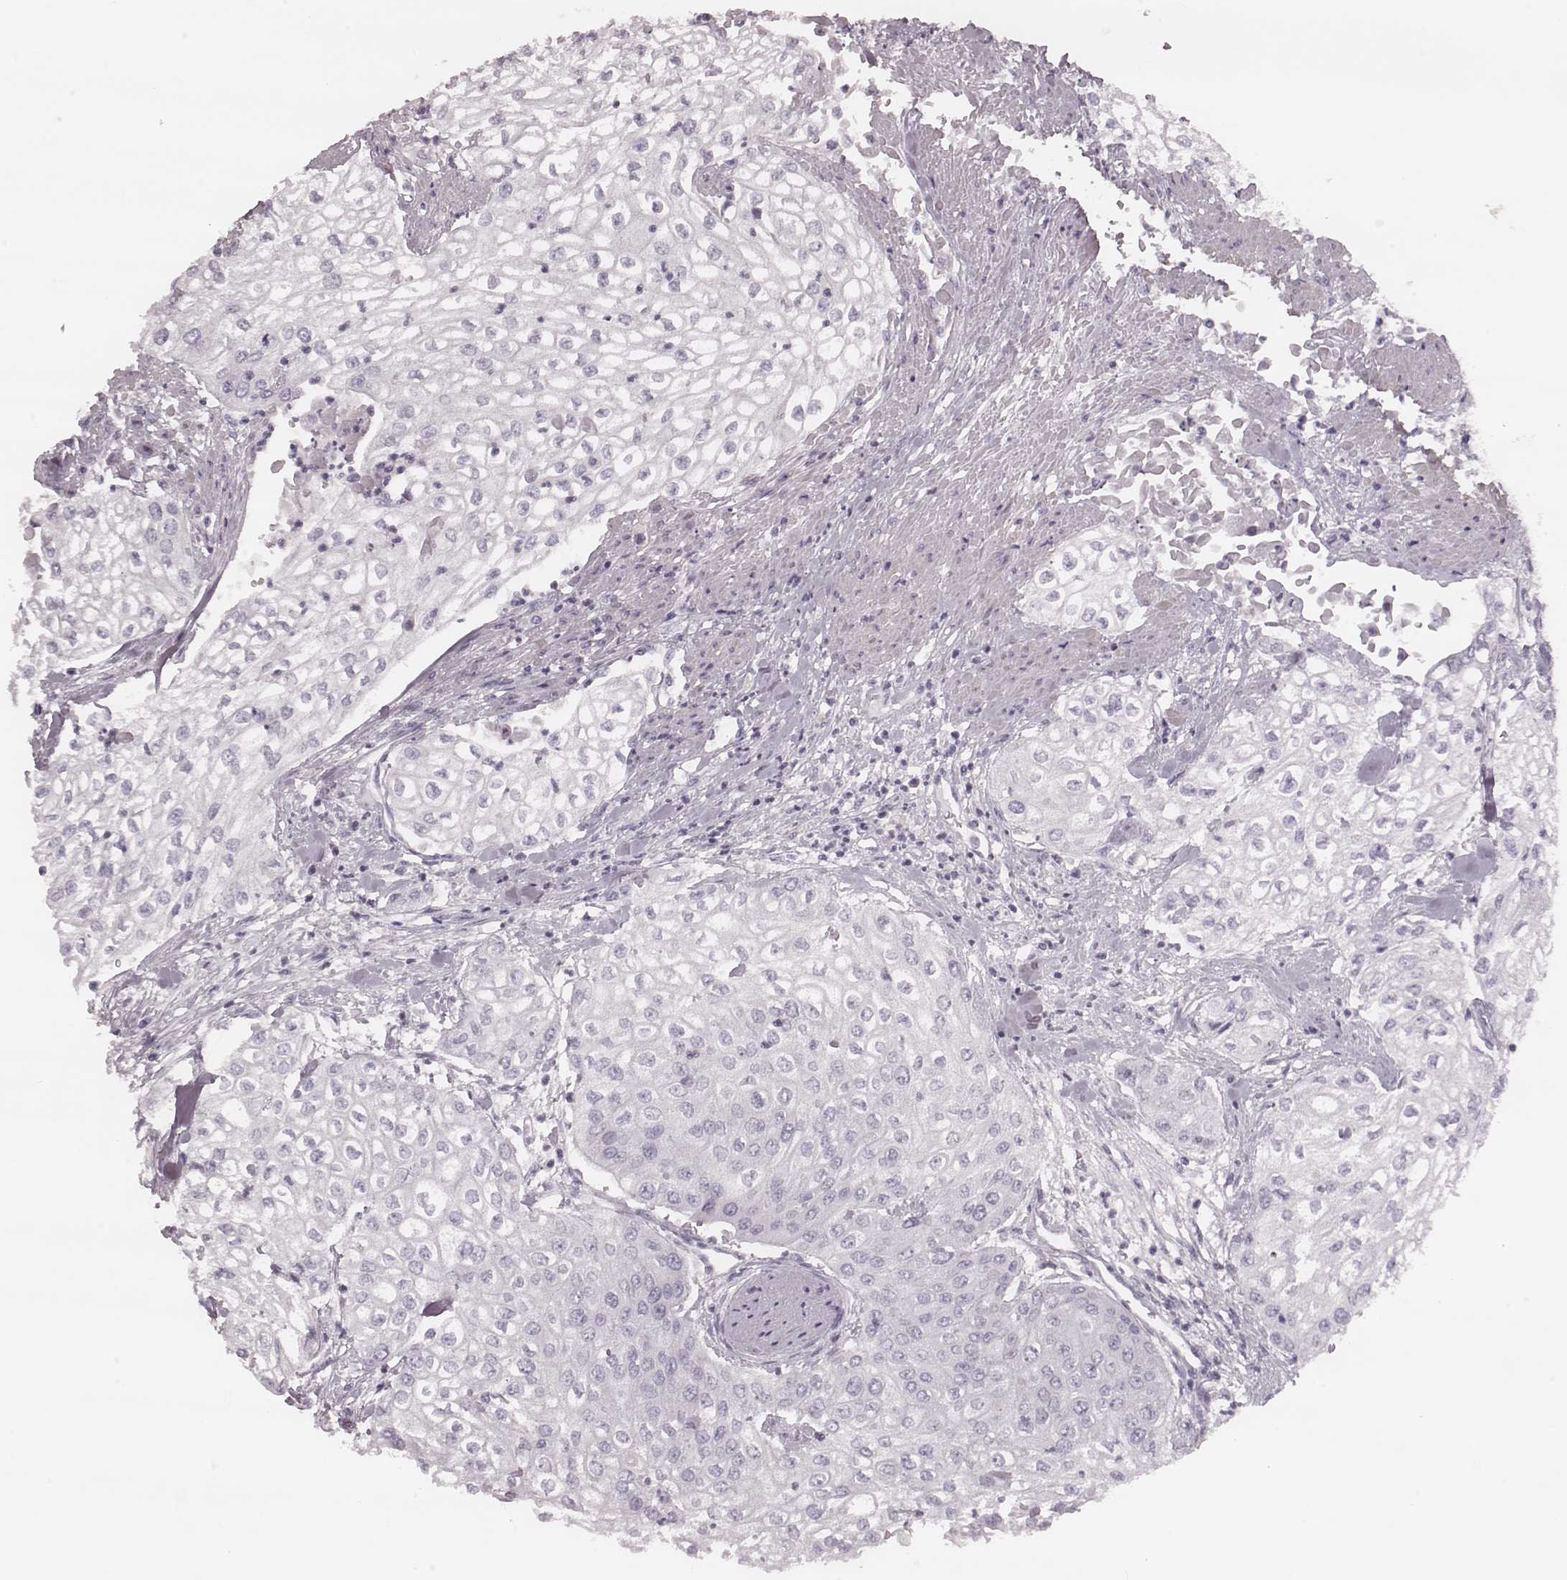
{"staining": {"intensity": "negative", "quantity": "none", "location": "none"}, "tissue": "urothelial cancer", "cell_type": "Tumor cells", "image_type": "cancer", "snomed": [{"axis": "morphology", "description": "Urothelial carcinoma, High grade"}, {"axis": "topography", "description": "Urinary bladder"}], "caption": "High-grade urothelial carcinoma stained for a protein using immunohistochemistry demonstrates no expression tumor cells.", "gene": "KRT74", "patient": {"sex": "male", "age": 62}}